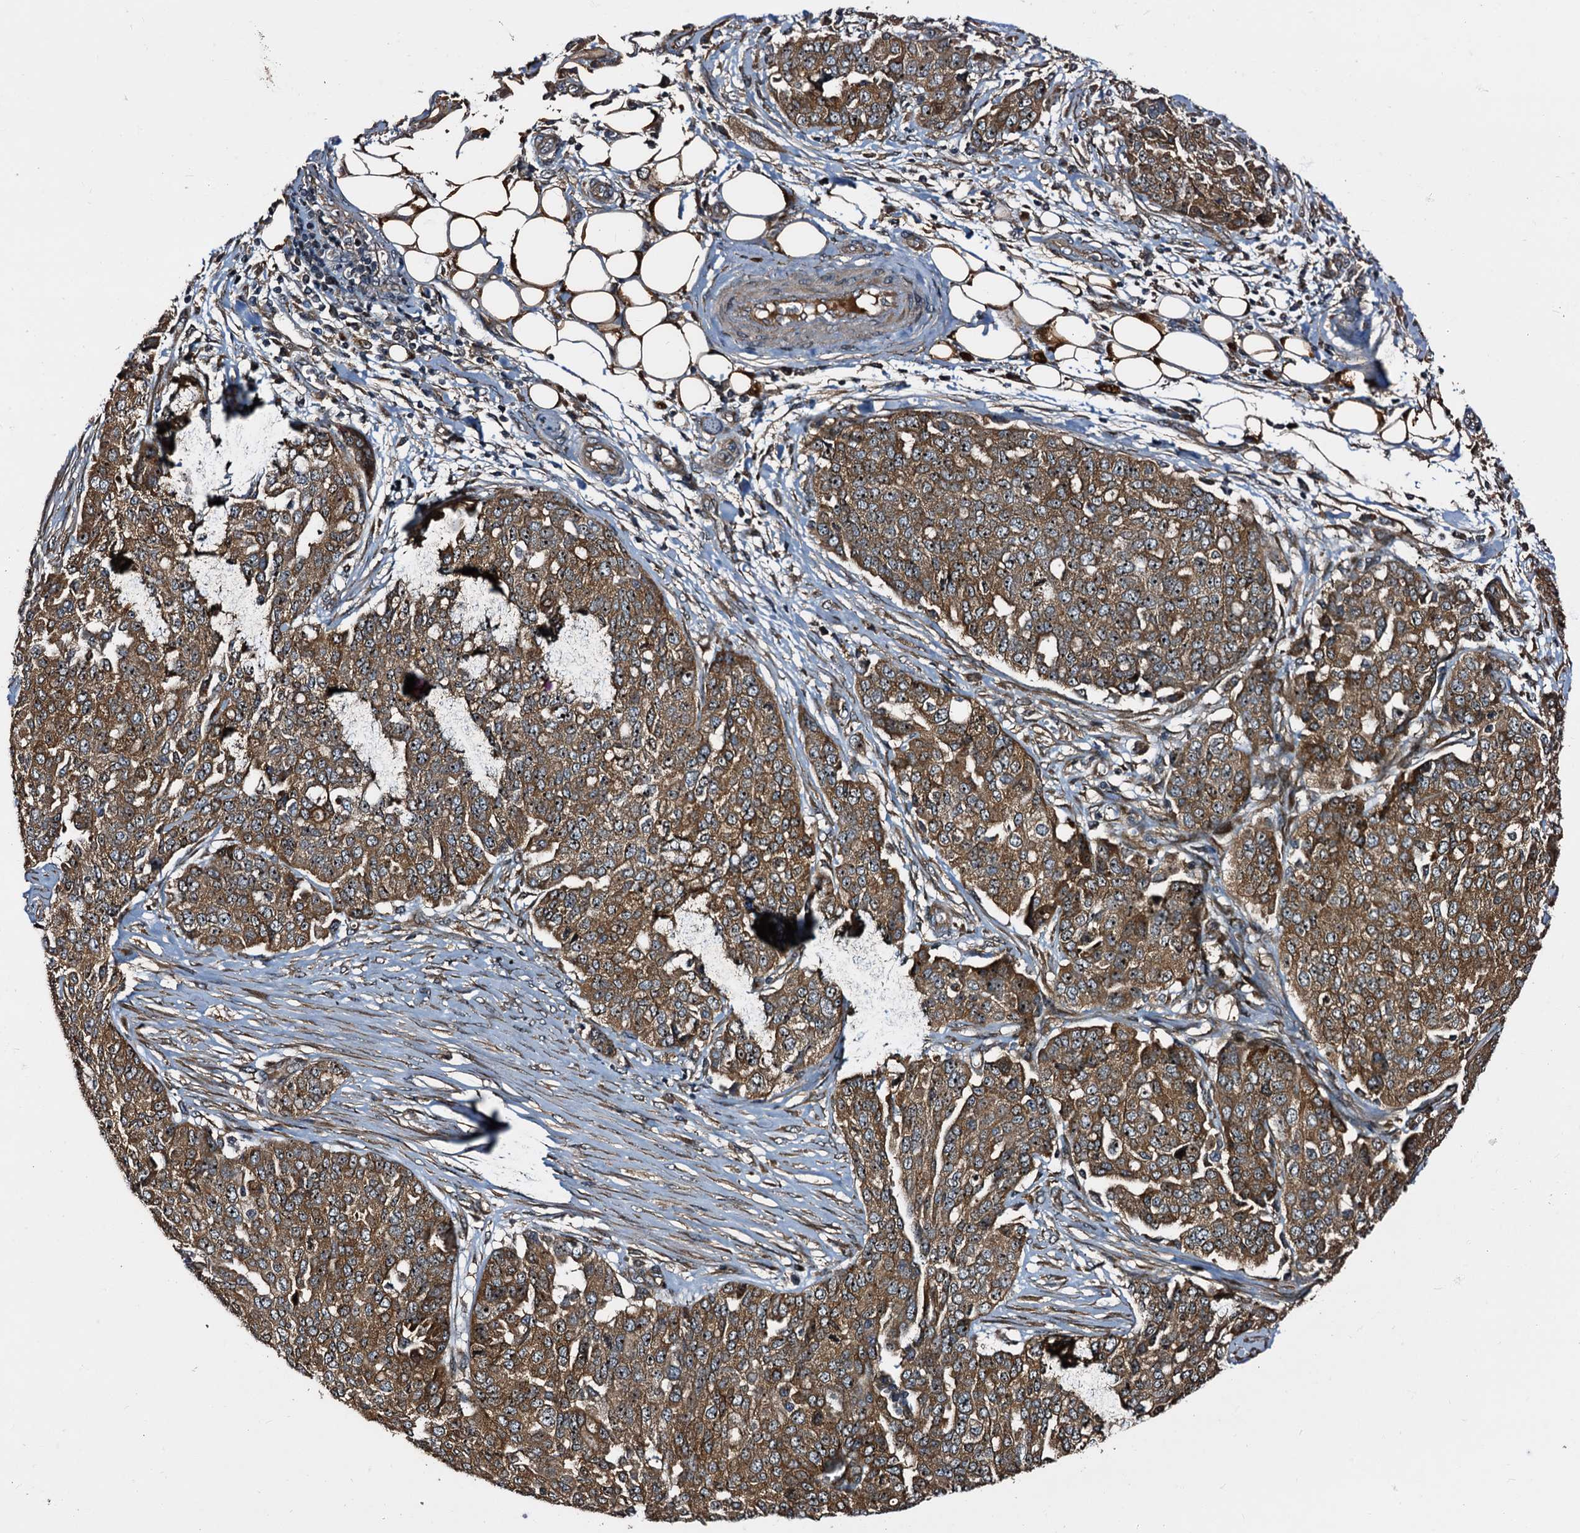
{"staining": {"intensity": "moderate", "quantity": ">75%", "location": "cytoplasmic/membranous"}, "tissue": "ovarian cancer", "cell_type": "Tumor cells", "image_type": "cancer", "snomed": [{"axis": "morphology", "description": "Cystadenocarcinoma, serous, NOS"}, {"axis": "topography", "description": "Soft tissue"}, {"axis": "topography", "description": "Ovary"}], "caption": "Protein expression analysis of human ovarian cancer (serous cystadenocarcinoma) reveals moderate cytoplasmic/membranous expression in approximately >75% of tumor cells.", "gene": "PEX5", "patient": {"sex": "female", "age": 57}}